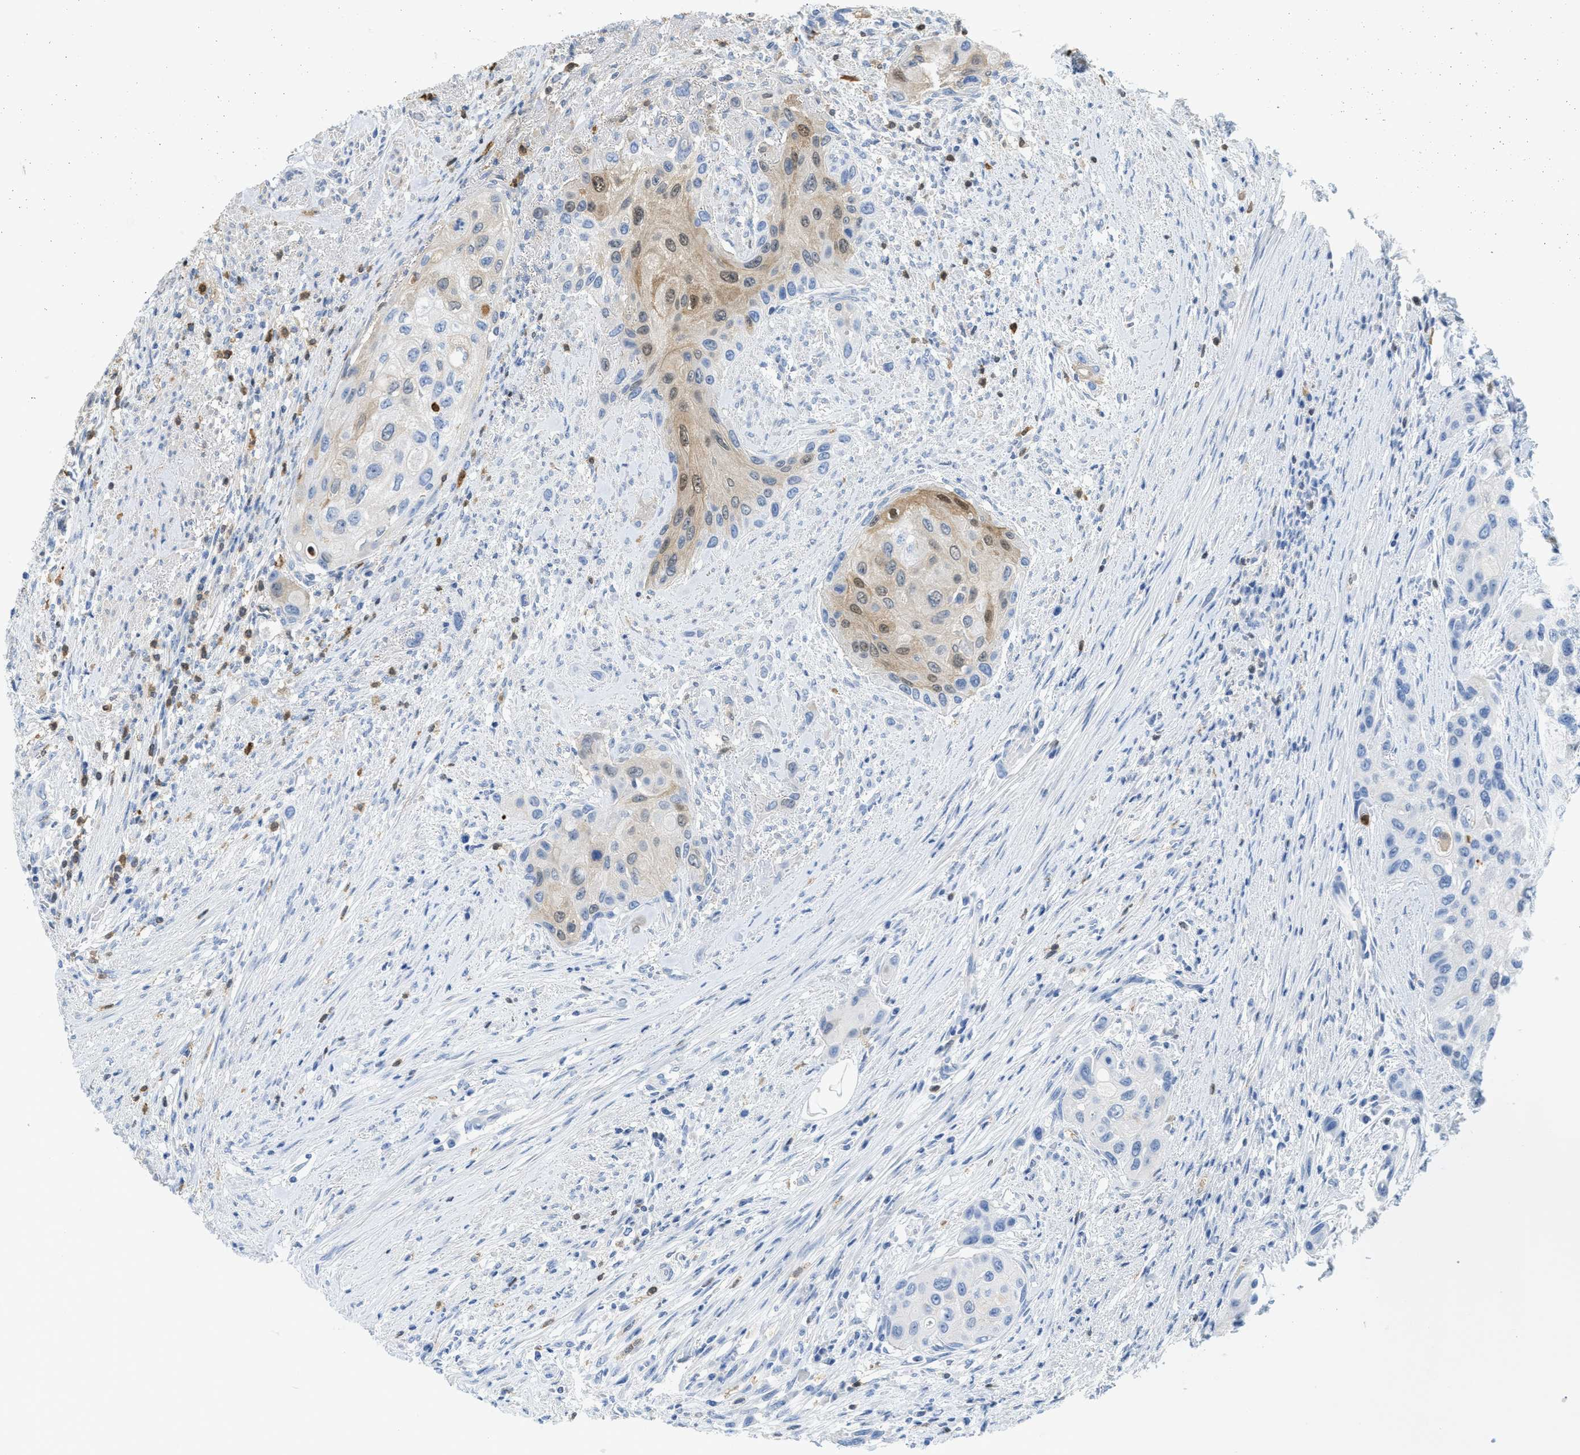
{"staining": {"intensity": "weak", "quantity": "25%-75%", "location": "cytoplasmic/membranous,nuclear"}, "tissue": "urothelial cancer", "cell_type": "Tumor cells", "image_type": "cancer", "snomed": [{"axis": "morphology", "description": "Urothelial carcinoma, High grade"}, {"axis": "topography", "description": "Urinary bladder"}], "caption": "High-grade urothelial carcinoma stained for a protein shows weak cytoplasmic/membranous and nuclear positivity in tumor cells. Immunohistochemistry stains the protein in brown and the nuclei are stained blue.", "gene": "SERPINB1", "patient": {"sex": "female", "age": 56}}